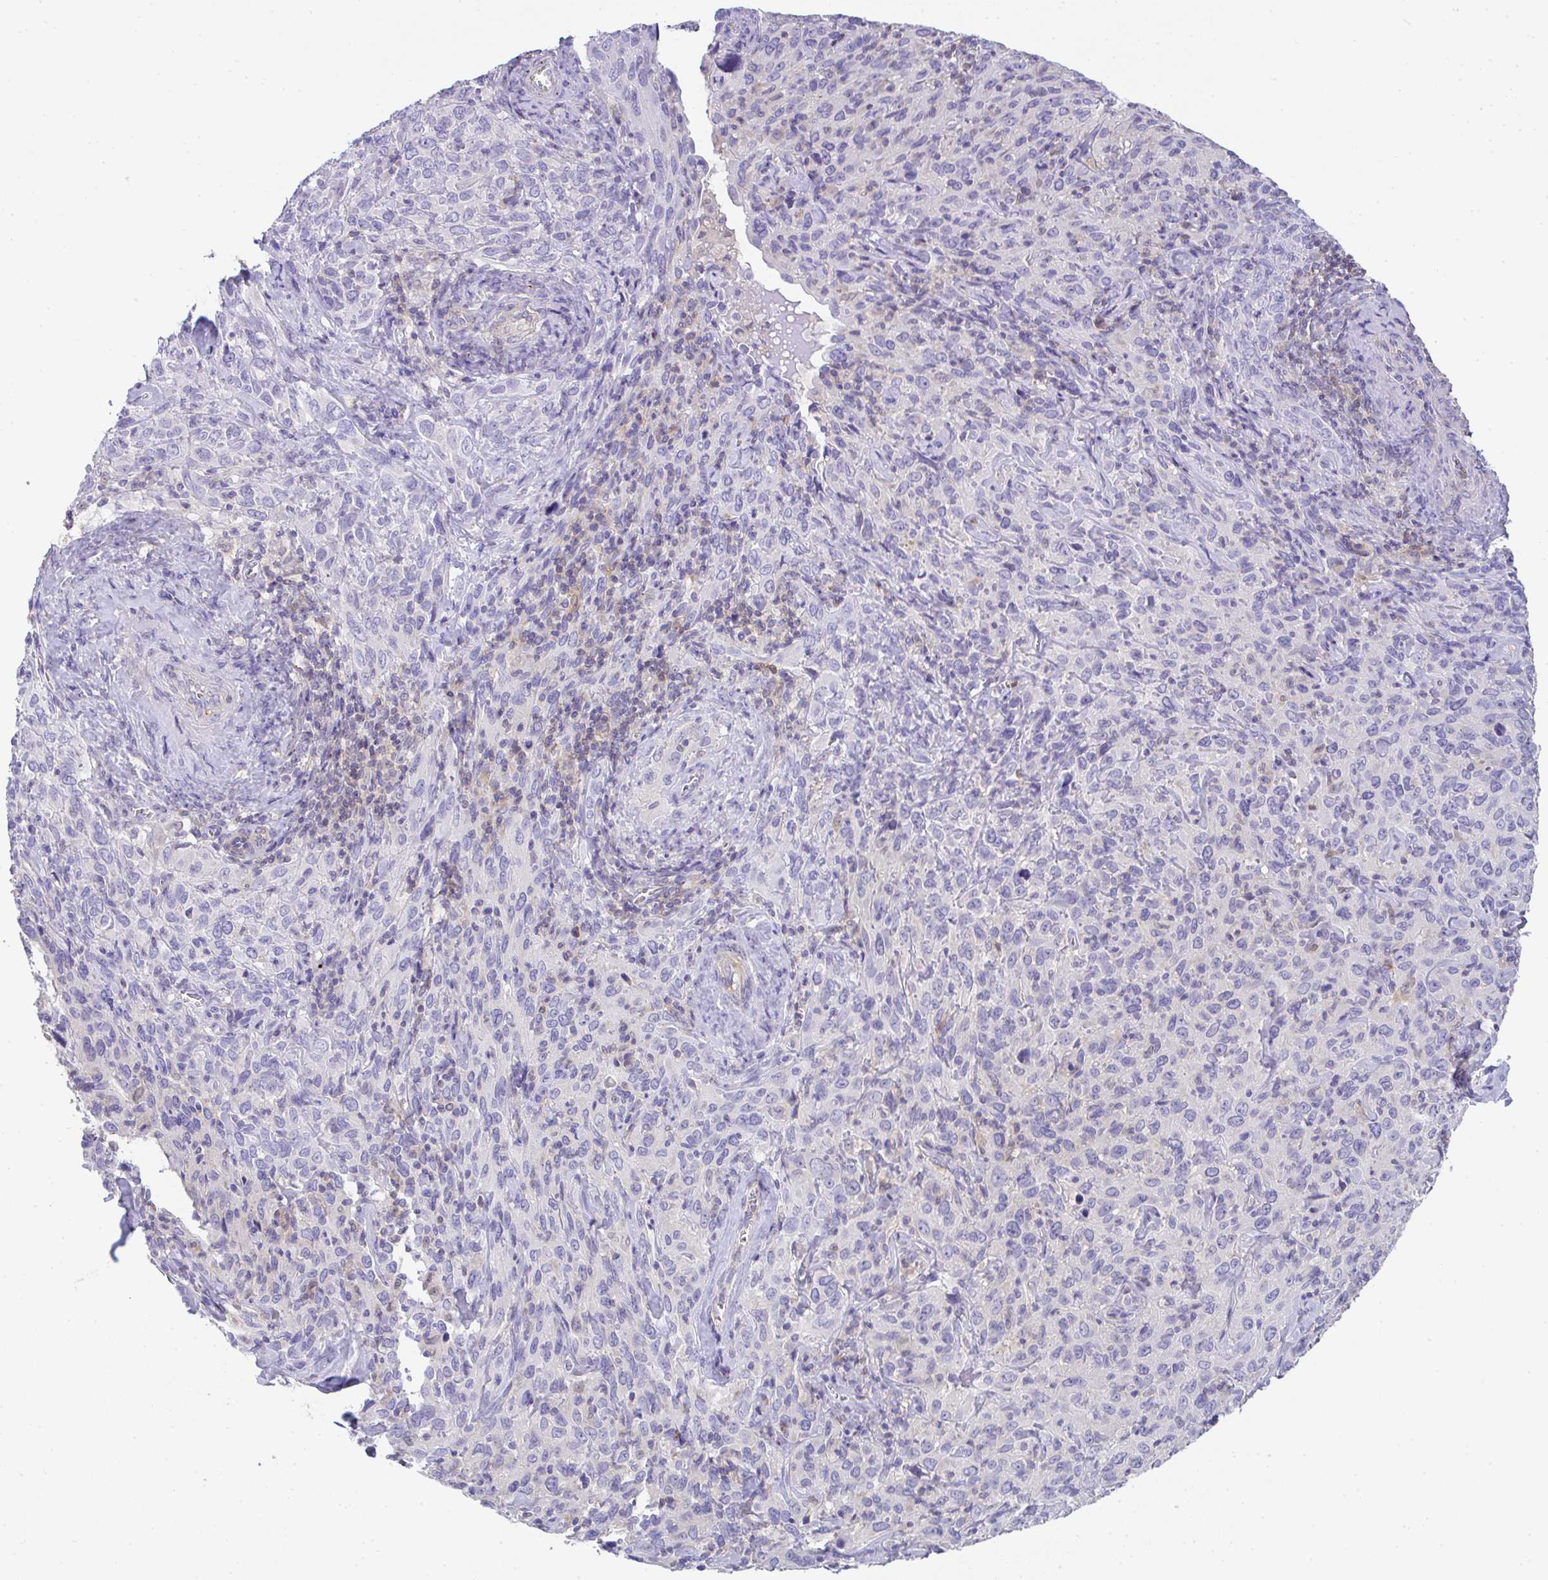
{"staining": {"intensity": "negative", "quantity": "none", "location": "none"}, "tissue": "cervical cancer", "cell_type": "Tumor cells", "image_type": "cancer", "snomed": [{"axis": "morphology", "description": "Normal tissue, NOS"}, {"axis": "morphology", "description": "Squamous cell carcinoma, NOS"}, {"axis": "topography", "description": "Cervix"}], "caption": "Tumor cells show no significant protein expression in cervical cancer. Brightfield microscopy of IHC stained with DAB (3,3'-diaminobenzidine) (brown) and hematoxylin (blue), captured at high magnification.", "gene": "TNFAIP8", "patient": {"sex": "female", "age": 51}}